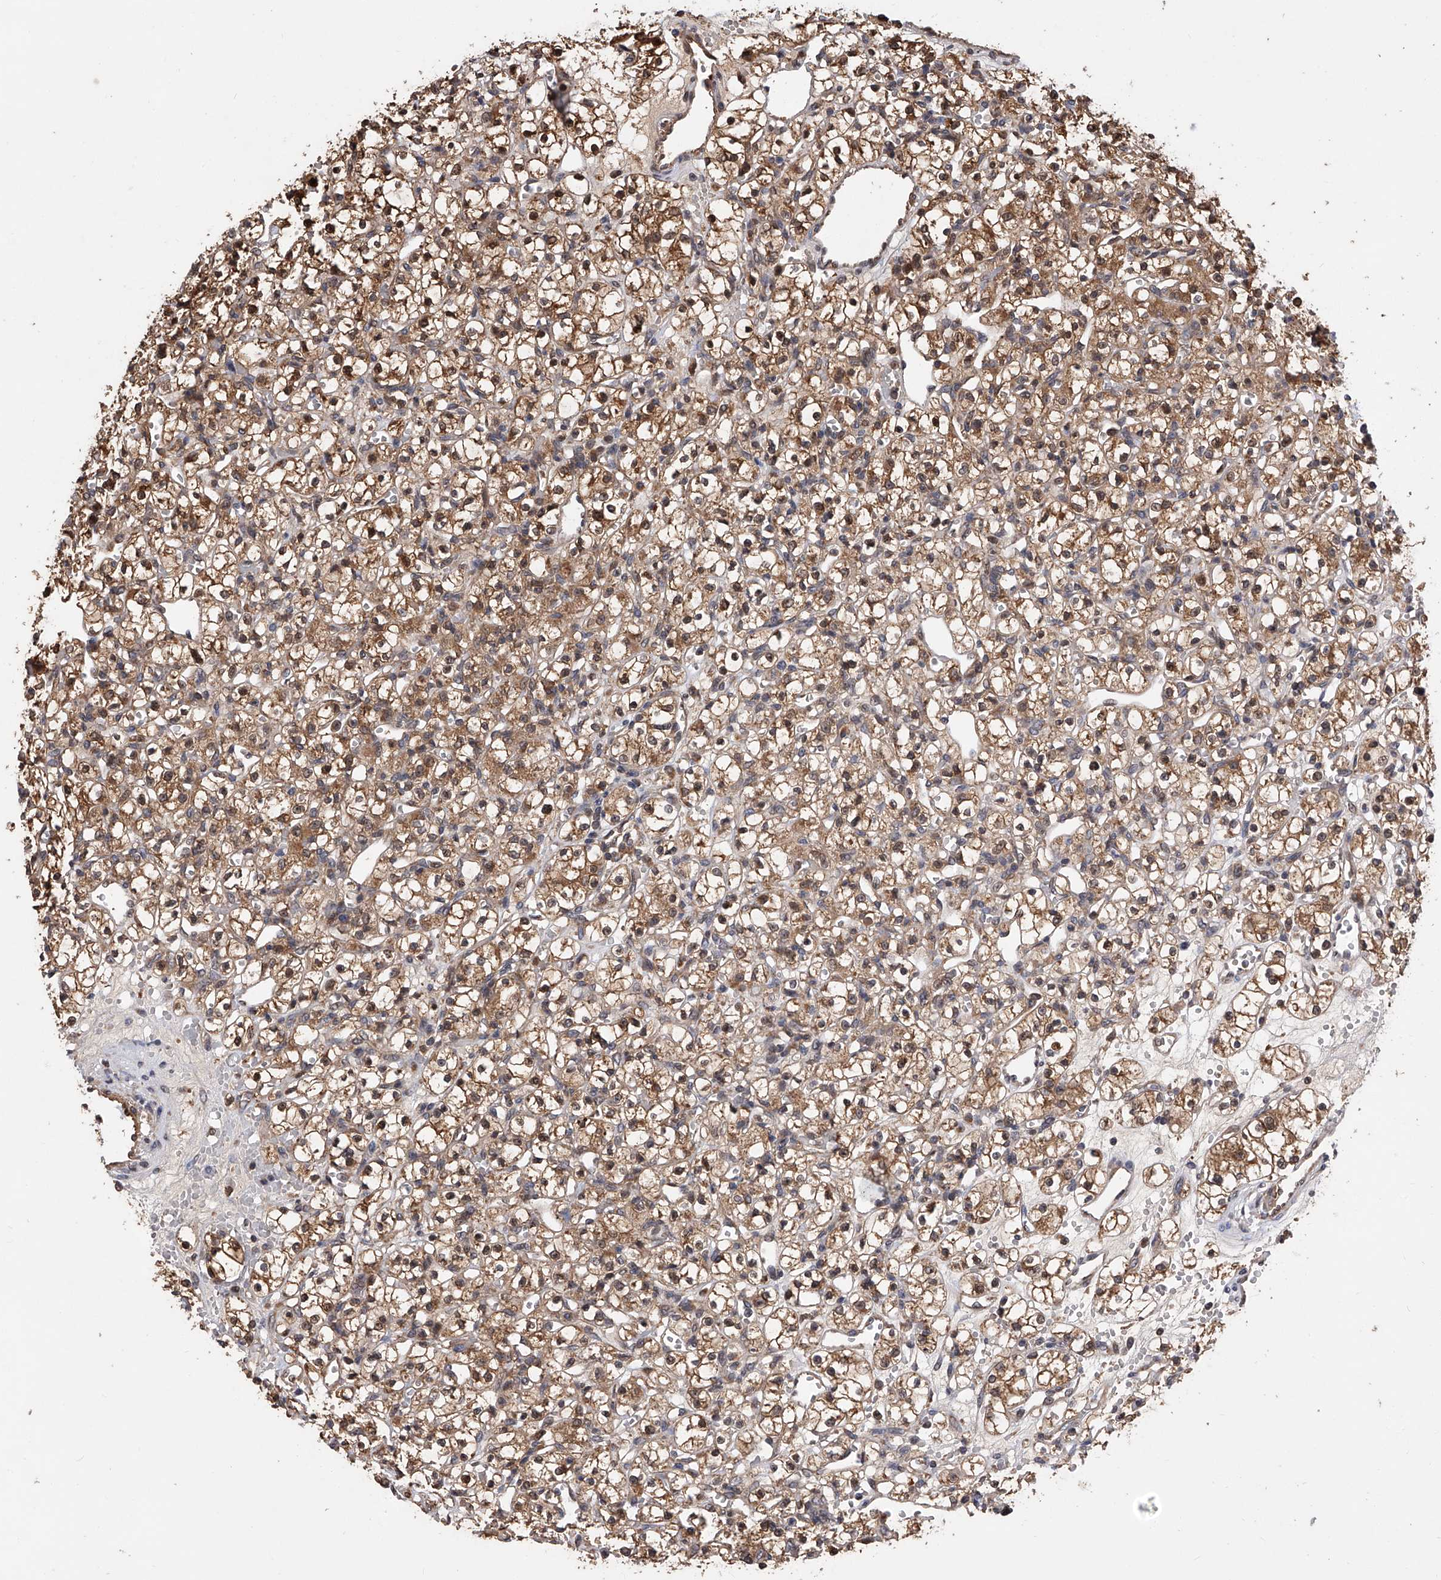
{"staining": {"intensity": "moderate", "quantity": ">75%", "location": "cytoplasmic/membranous,nuclear"}, "tissue": "renal cancer", "cell_type": "Tumor cells", "image_type": "cancer", "snomed": [{"axis": "morphology", "description": "Adenocarcinoma, NOS"}, {"axis": "topography", "description": "Kidney"}], "caption": "A histopathology image showing moderate cytoplasmic/membranous and nuclear expression in about >75% of tumor cells in renal adenocarcinoma, as visualized by brown immunohistochemical staining.", "gene": "GMDS", "patient": {"sex": "female", "age": 59}}